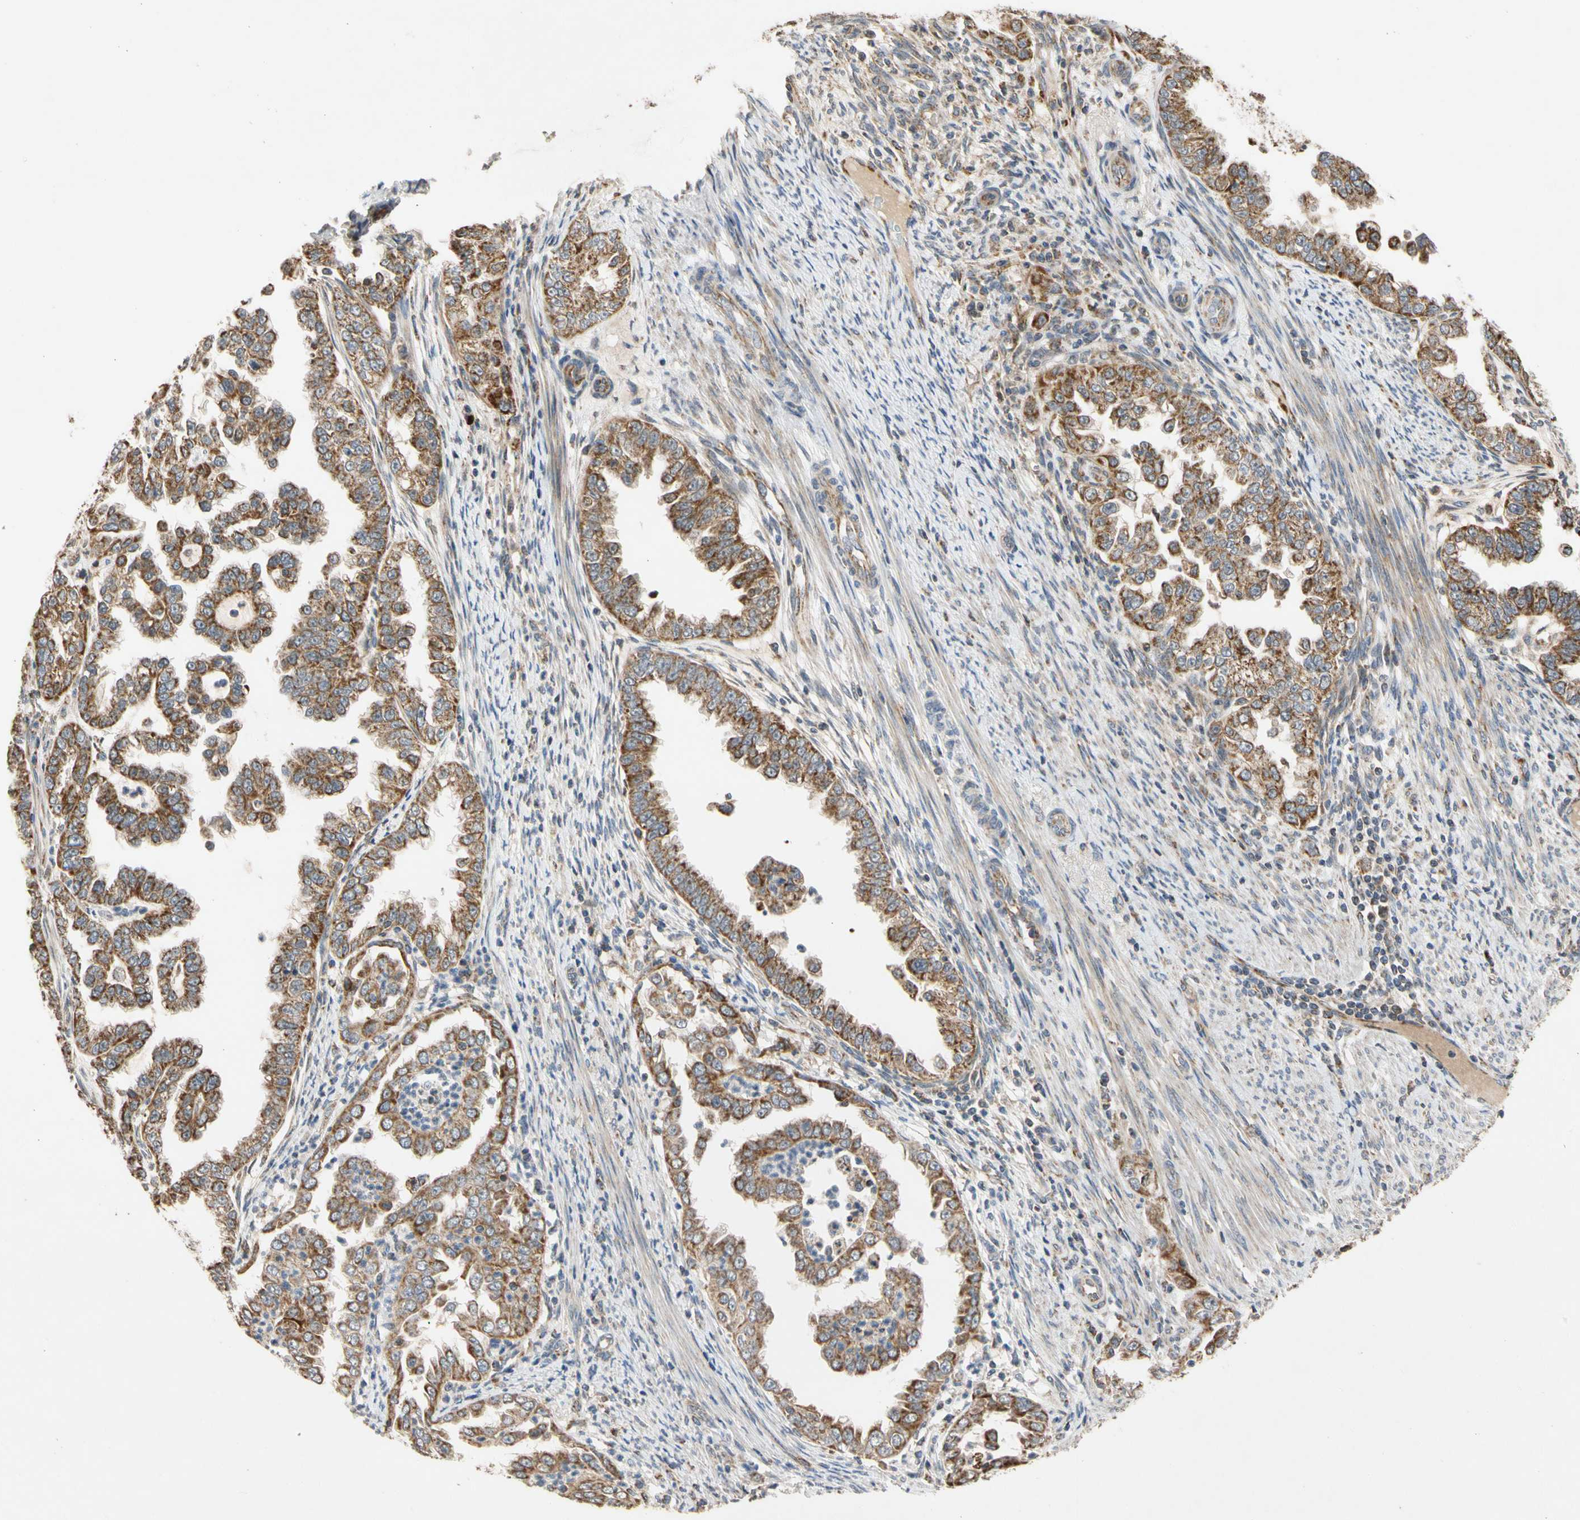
{"staining": {"intensity": "strong", "quantity": ">75%", "location": "cytoplasmic/membranous"}, "tissue": "endometrial cancer", "cell_type": "Tumor cells", "image_type": "cancer", "snomed": [{"axis": "morphology", "description": "Adenocarcinoma, NOS"}, {"axis": "topography", "description": "Endometrium"}], "caption": "This micrograph displays immunohistochemistry staining of human endometrial adenocarcinoma, with high strong cytoplasmic/membranous staining in about >75% of tumor cells.", "gene": "GPD2", "patient": {"sex": "female", "age": 85}}